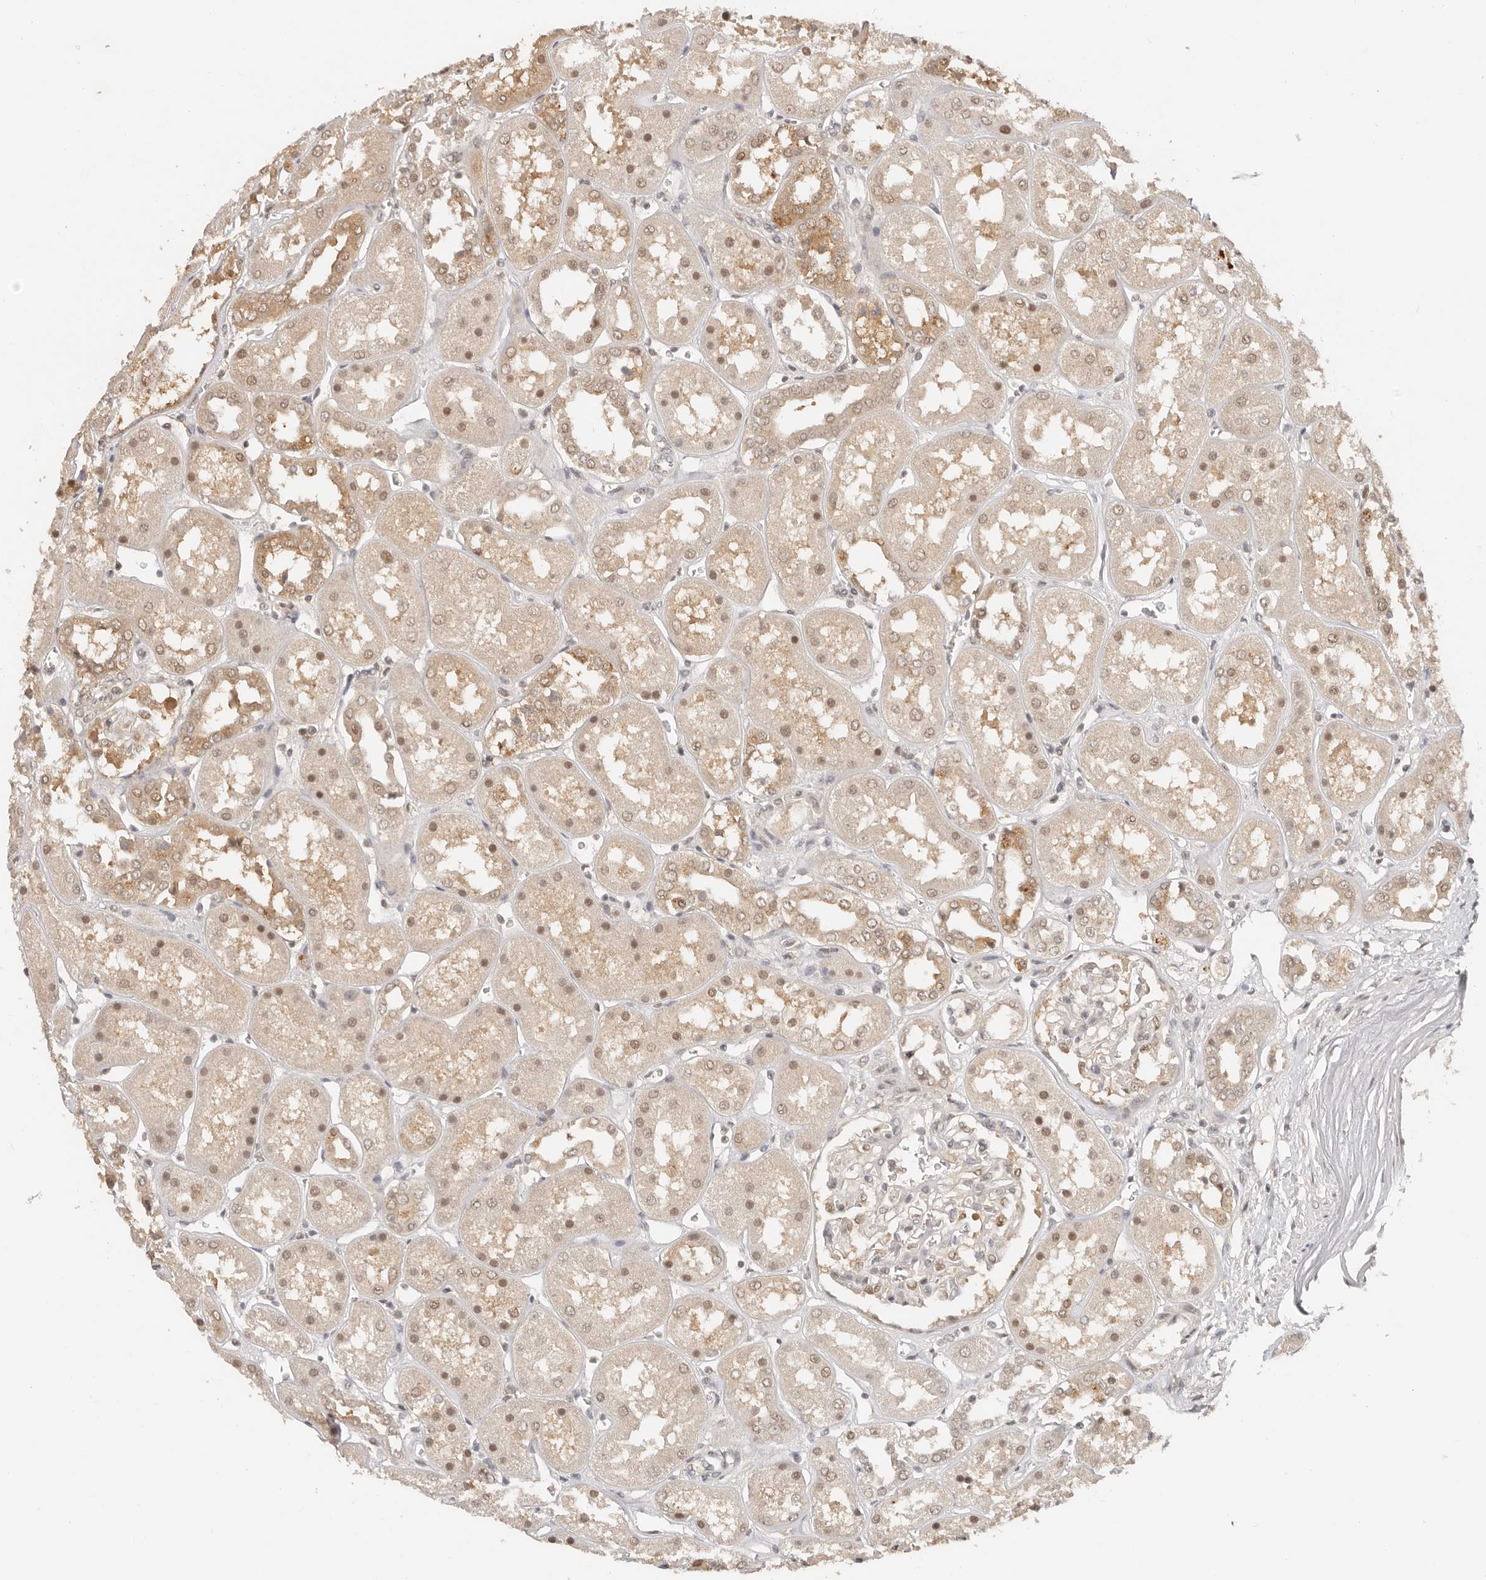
{"staining": {"intensity": "negative", "quantity": "none", "location": "none"}, "tissue": "kidney", "cell_type": "Cells in glomeruli", "image_type": "normal", "snomed": [{"axis": "morphology", "description": "Normal tissue, NOS"}, {"axis": "topography", "description": "Kidney"}], "caption": "Cells in glomeruli are negative for protein expression in normal human kidney. (Immunohistochemistry, brightfield microscopy, high magnification).", "gene": "PSMA5", "patient": {"sex": "male", "age": 70}}